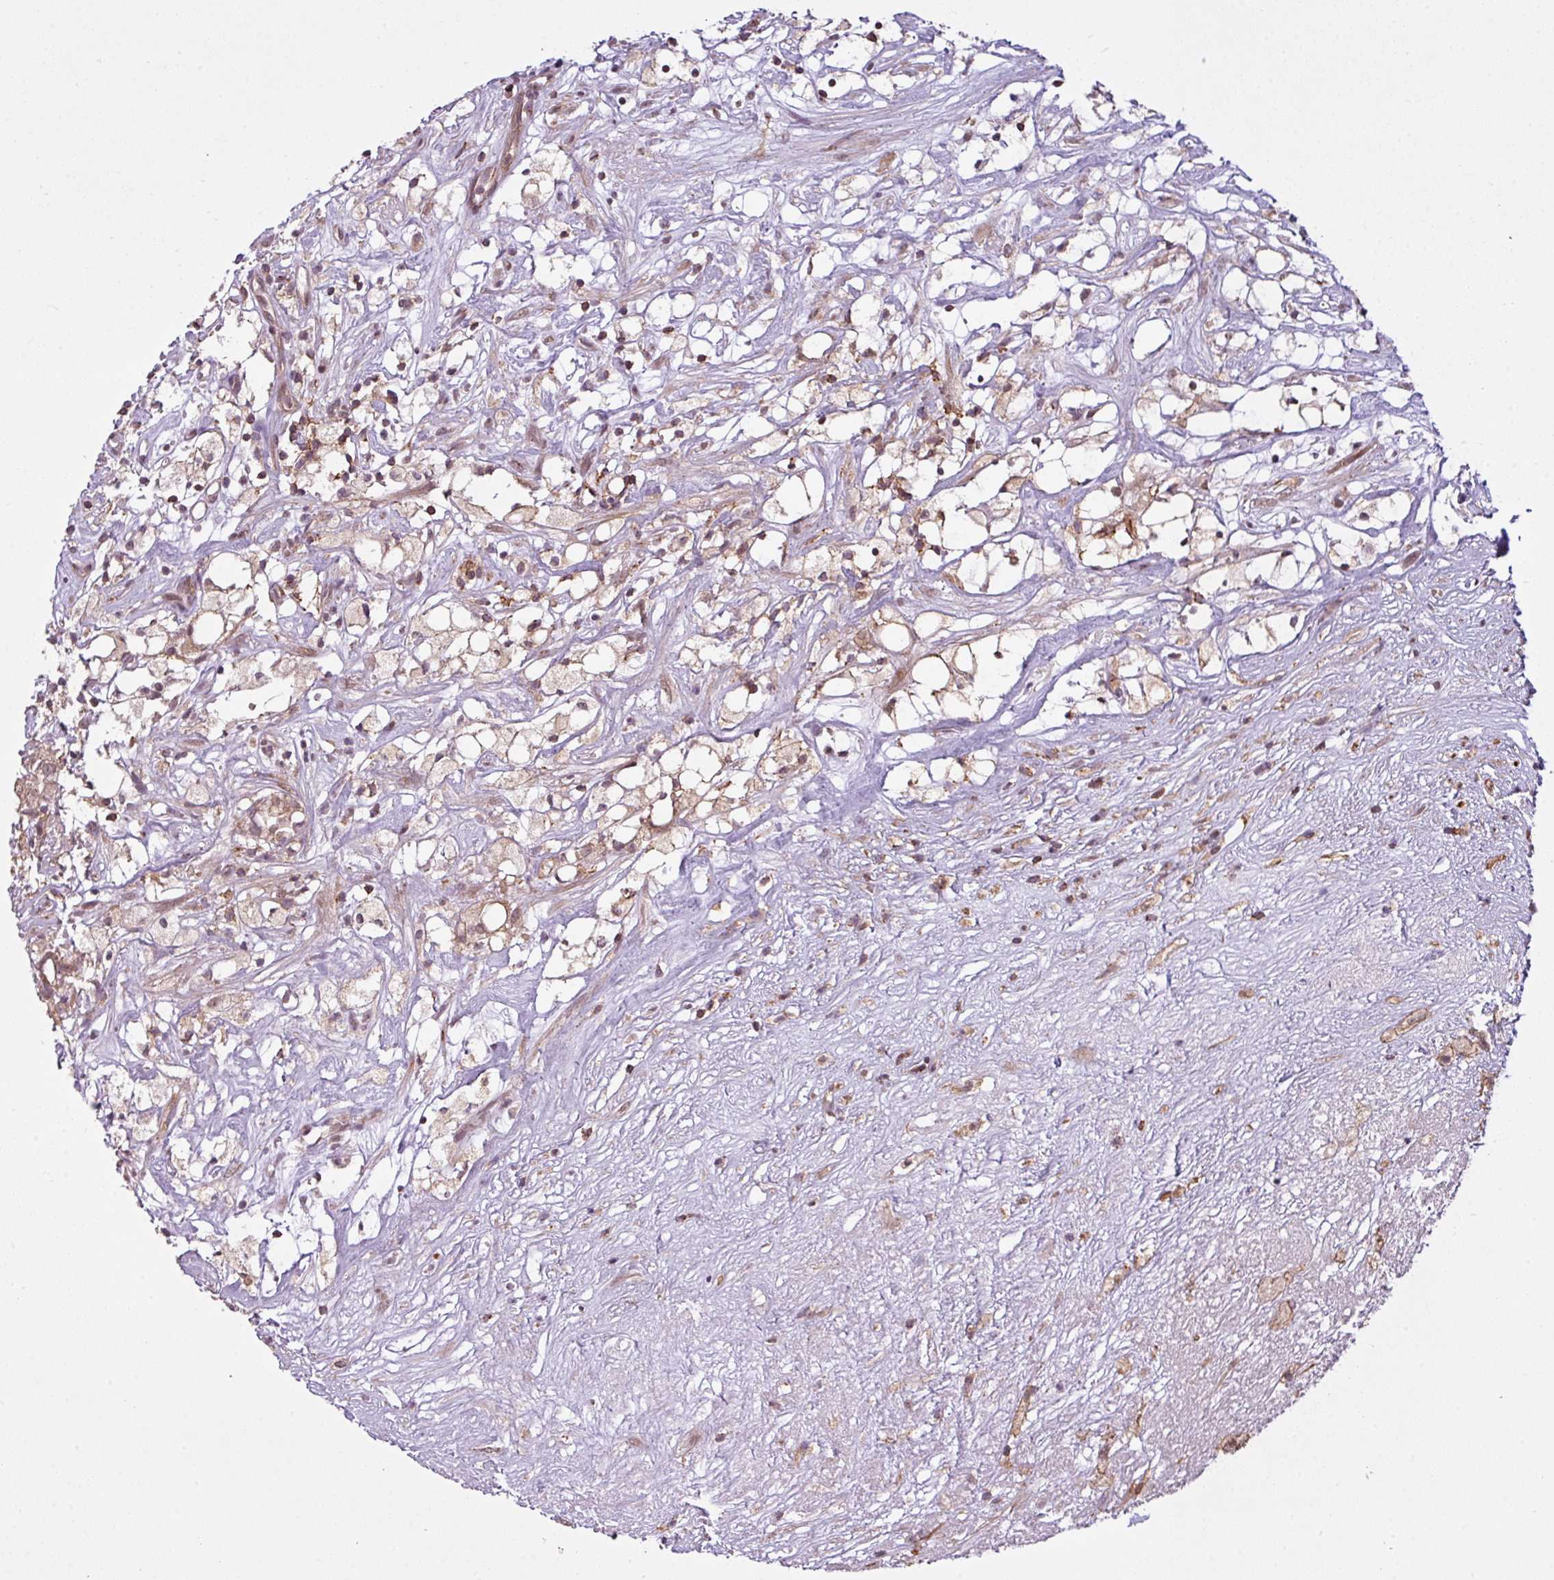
{"staining": {"intensity": "weak", "quantity": "<25%", "location": "cytoplasmic/membranous,nuclear"}, "tissue": "renal cancer", "cell_type": "Tumor cells", "image_type": "cancer", "snomed": [{"axis": "morphology", "description": "Adenocarcinoma, NOS"}, {"axis": "topography", "description": "Kidney"}], "caption": "Immunohistochemistry photomicrograph of neoplastic tissue: renal cancer (adenocarcinoma) stained with DAB demonstrates no significant protein staining in tumor cells.", "gene": "ZC2HC1C", "patient": {"sex": "male", "age": 59}}